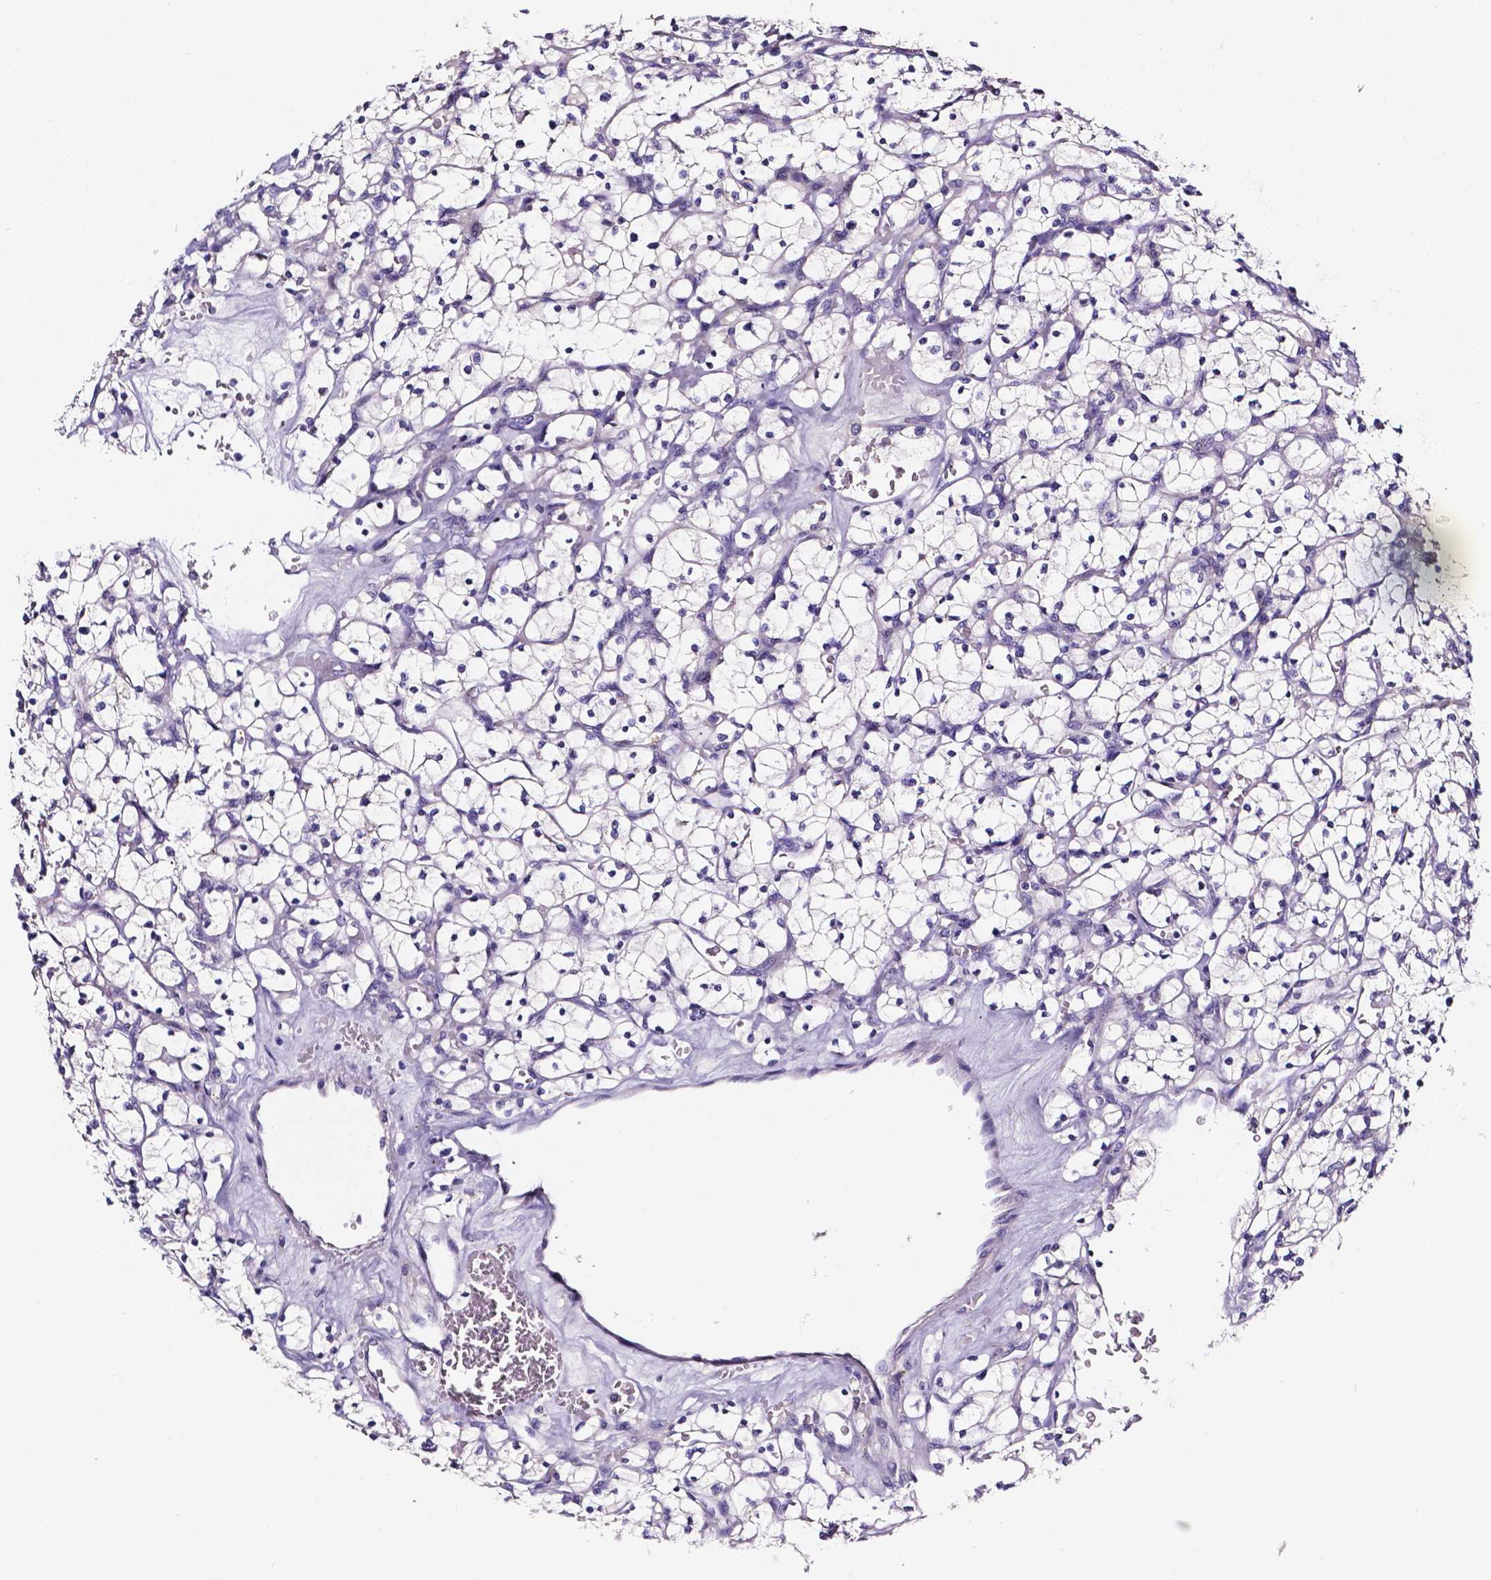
{"staining": {"intensity": "negative", "quantity": "none", "location": "none"}, "tissue": "renal cancer", "cell_type": "Tumor cells", "image_type": "cancer", "snomed": [{"axis": "morphology", "description": "Adenocarcinoma, NOS"}, {"axis": "topography", "description": "Kidney"}], "caption": "DAB (3,3'-diaminobenzidine) immunohistochemical staining of human renal cancer (adenocarcinoma) exhibits no significant positivity in tumor cells.", "gene": "NRGN", "patient": {"sex": "female", "age": 64}}